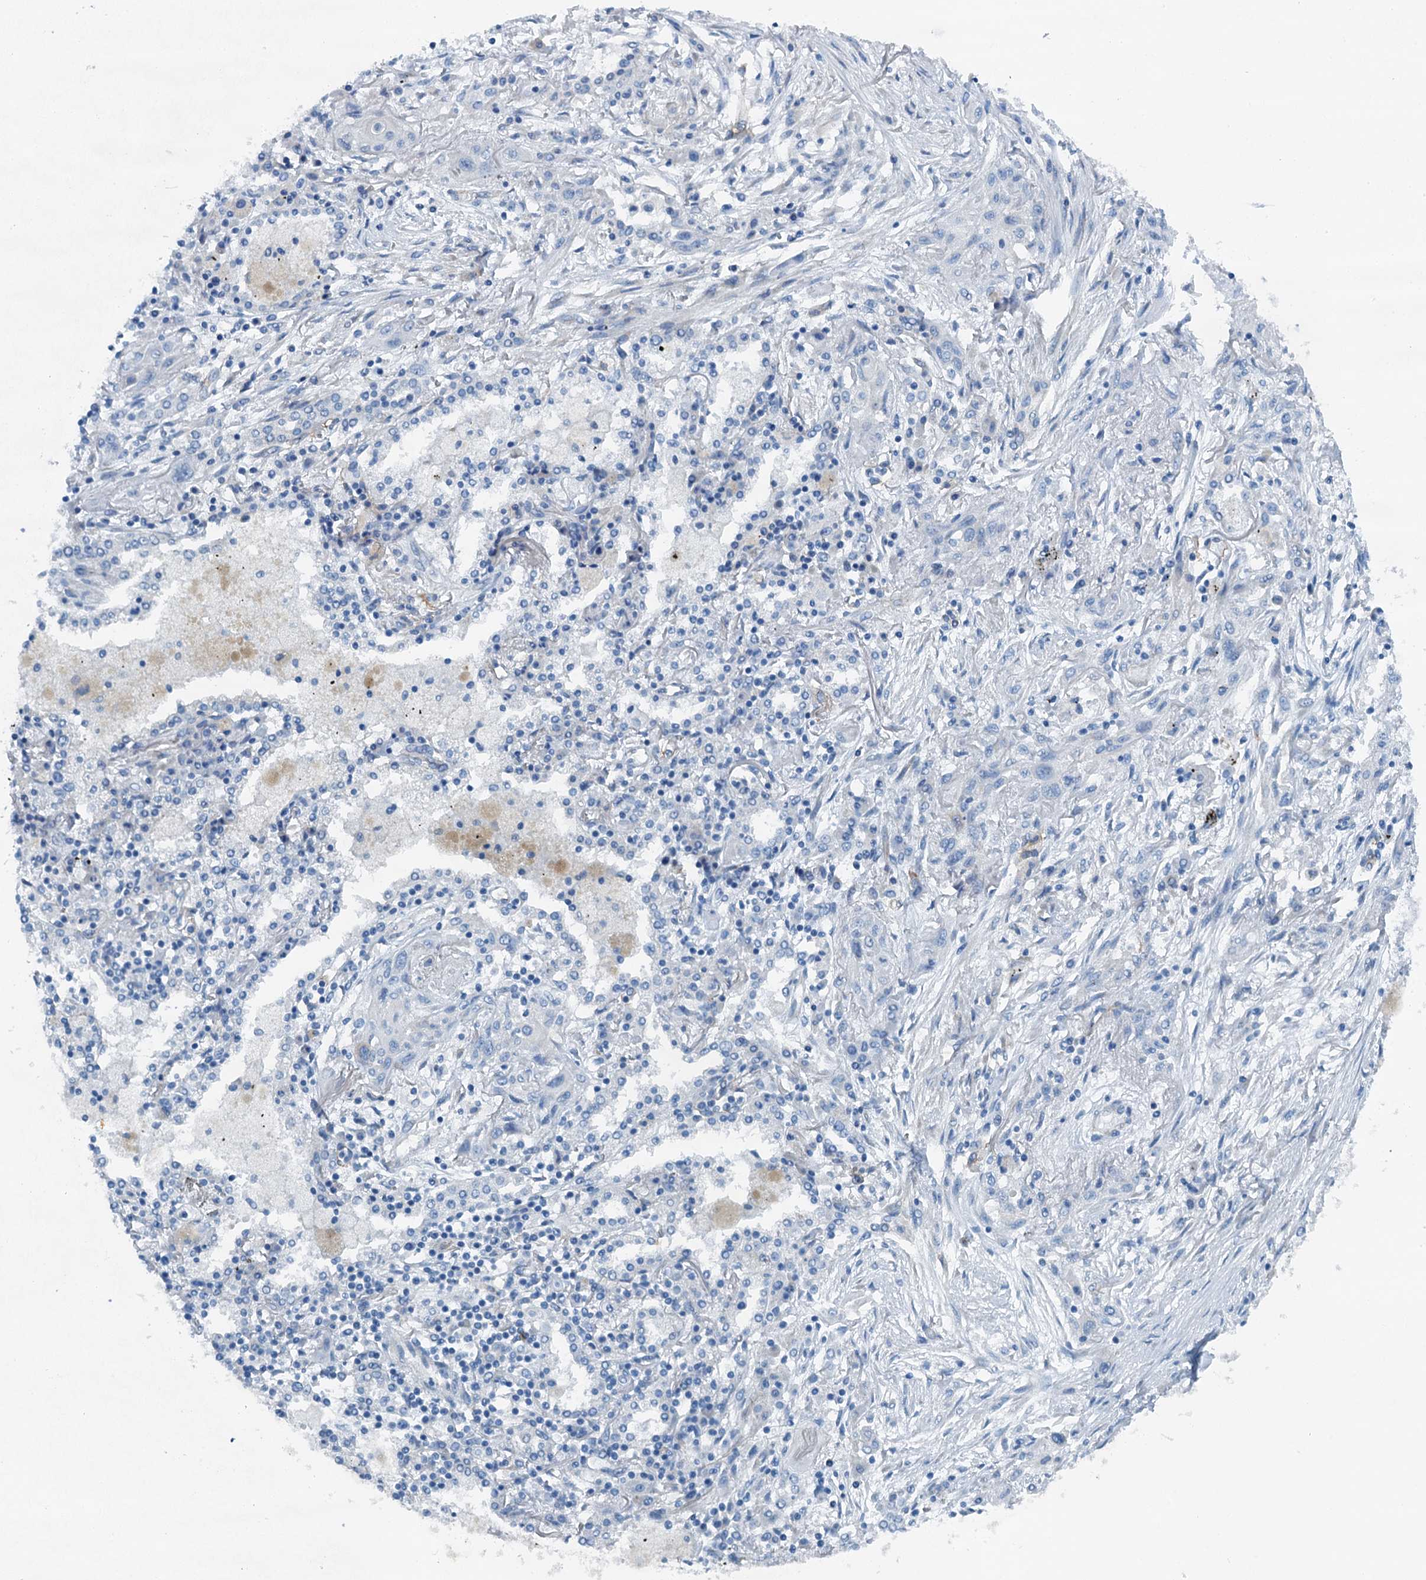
{"staining": {"intensity": "negative", "quantity": "none", "location": "none"}, "tissue": "lung cancer", "cell_type": "Tumor cells", "image_type": "cancer", "snomed": [{"axis": "morphology", "description": "Squamous cell carcinoma, NOS"}, {"axis": "topography", "description": "Lung"}], "caption": "Immunohistochemistry of human squamous cell carcinoma (lung) exhibits no staining in tumor cells.", "gene": "TMOD2", "patient": {"sex": "female", "age": 47}}